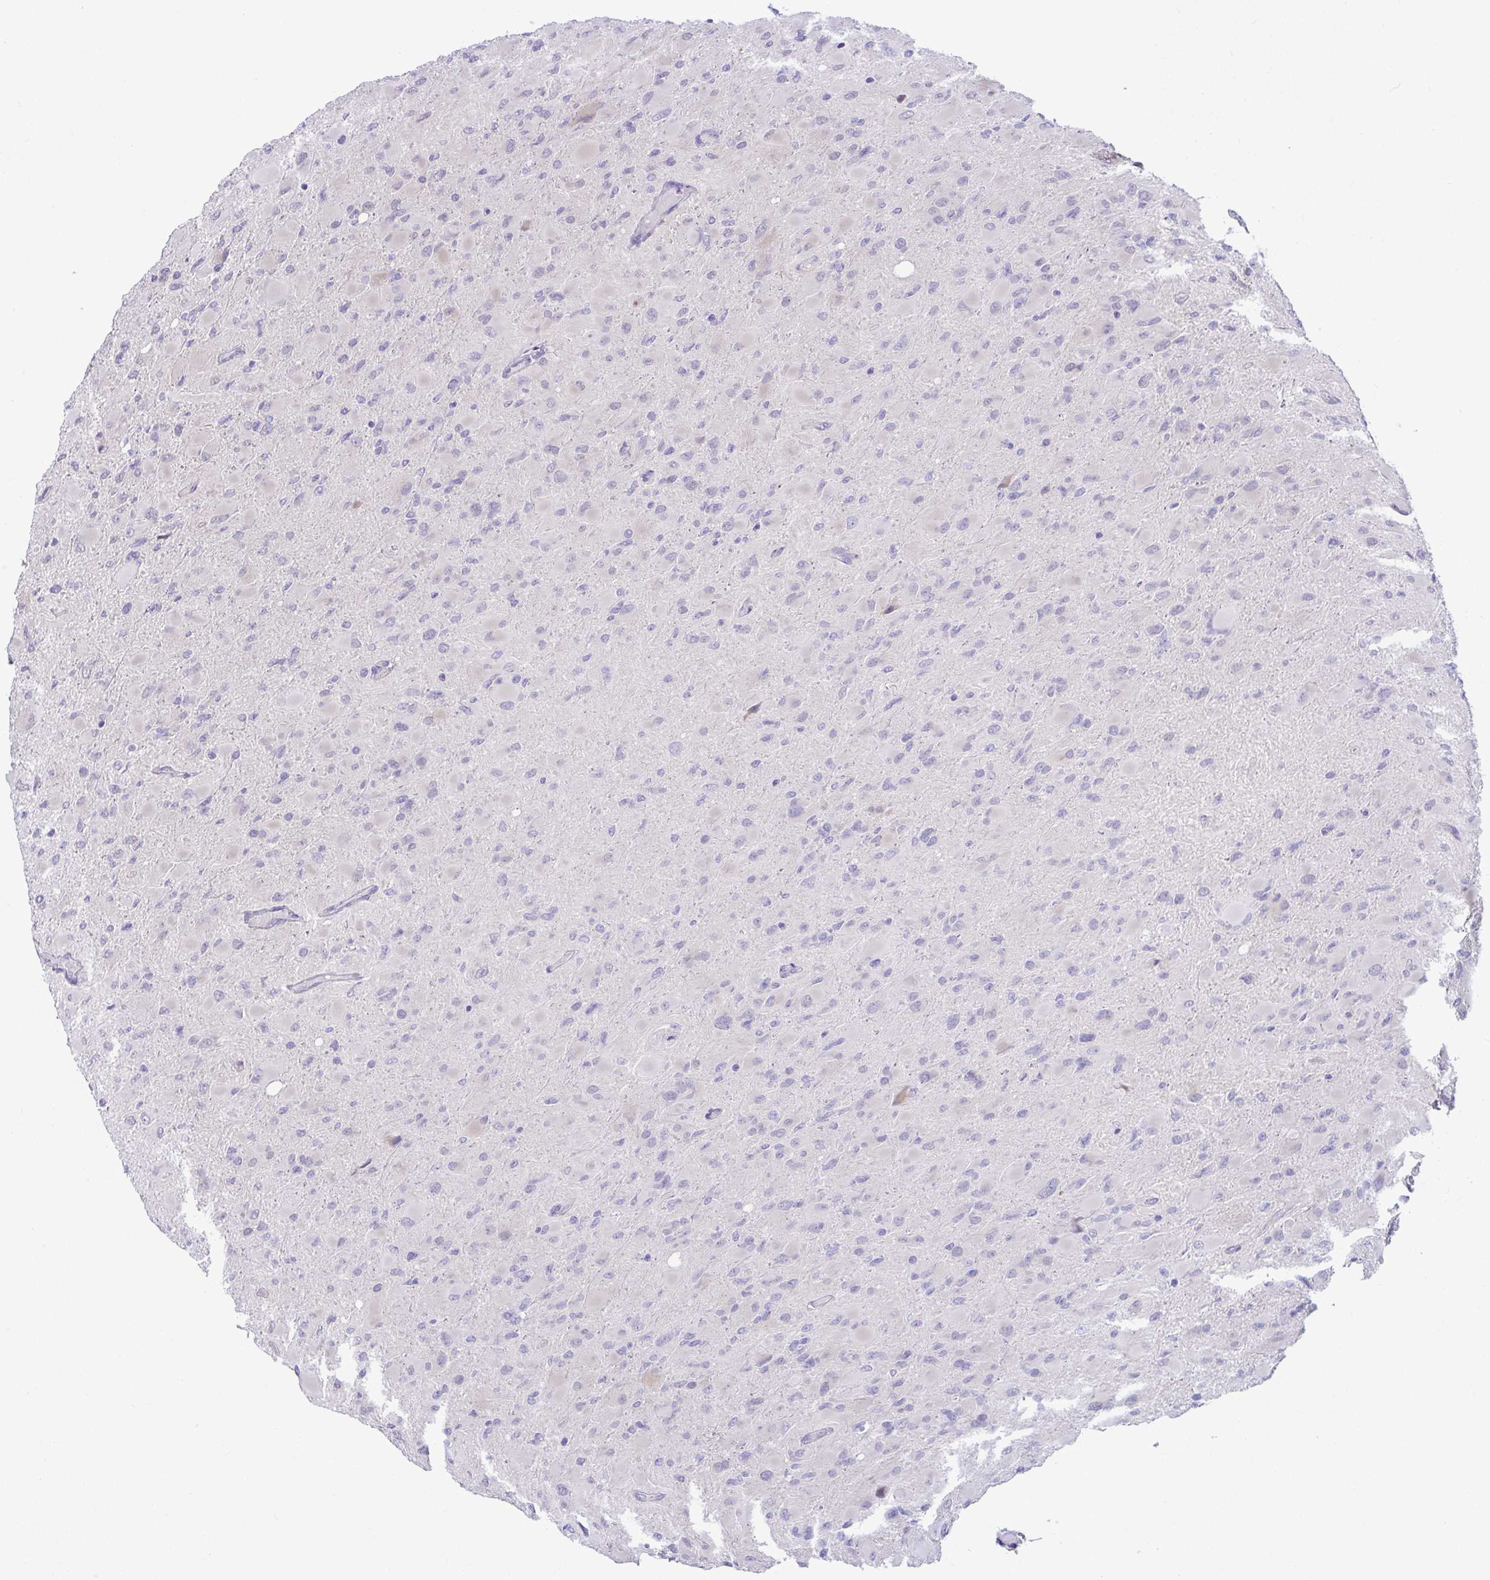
{"staining": {"intensity": "negative", "quantity": "none", "location": "none"}, "tissue": "glioma", "cell_type": "Tumor cells", "image_type": "cancer", "snomed": [{"axis": "morphology", "description": "Glioma, malignant, High grade"}, {"axis": "topography", "description": "Cerebral cortex"}], "caption": "This is an immunohistochemistry (IHC) image of malignant high-grade glioma. There is no staining in tumor cells.", "gene": "ZNF485", "patient": {"sex": "female", "age": 36}}